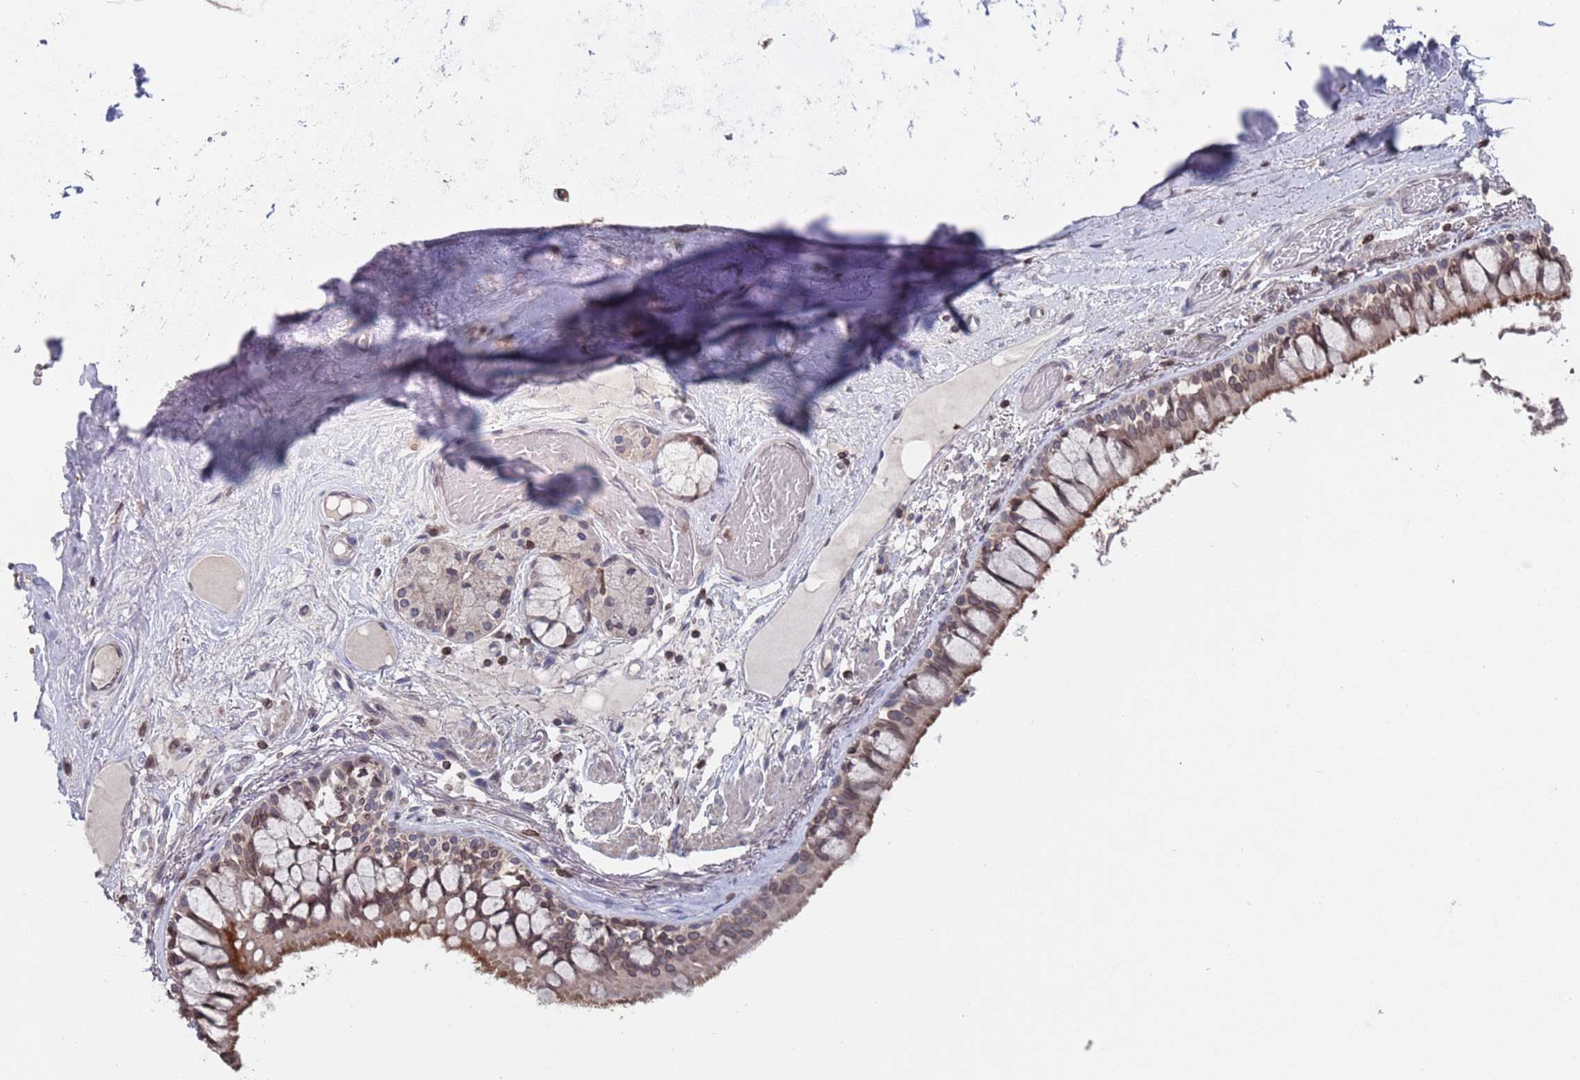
{"staining": {"intensity": "moderate", "quantity": ">75%", "location": "cytoplasmic/membranous,nuclear"}, "tissue": "bronchus", "cell_type": "Respiratory epithelial cells", "image_type": "normal", "snomed": [{"axis": "morphology", "description": "Normal tissue, NOS"}, {"axis": "topography", "description": "Bronchus"}], "caption": "Benign bronchus displays moderate cytoplasmic/membranous,nuclear staining in approximately >75% of respiratory epithelial cells.", "gene": "SDHAF3", "patient": {"sex": "male", "age": 70}}